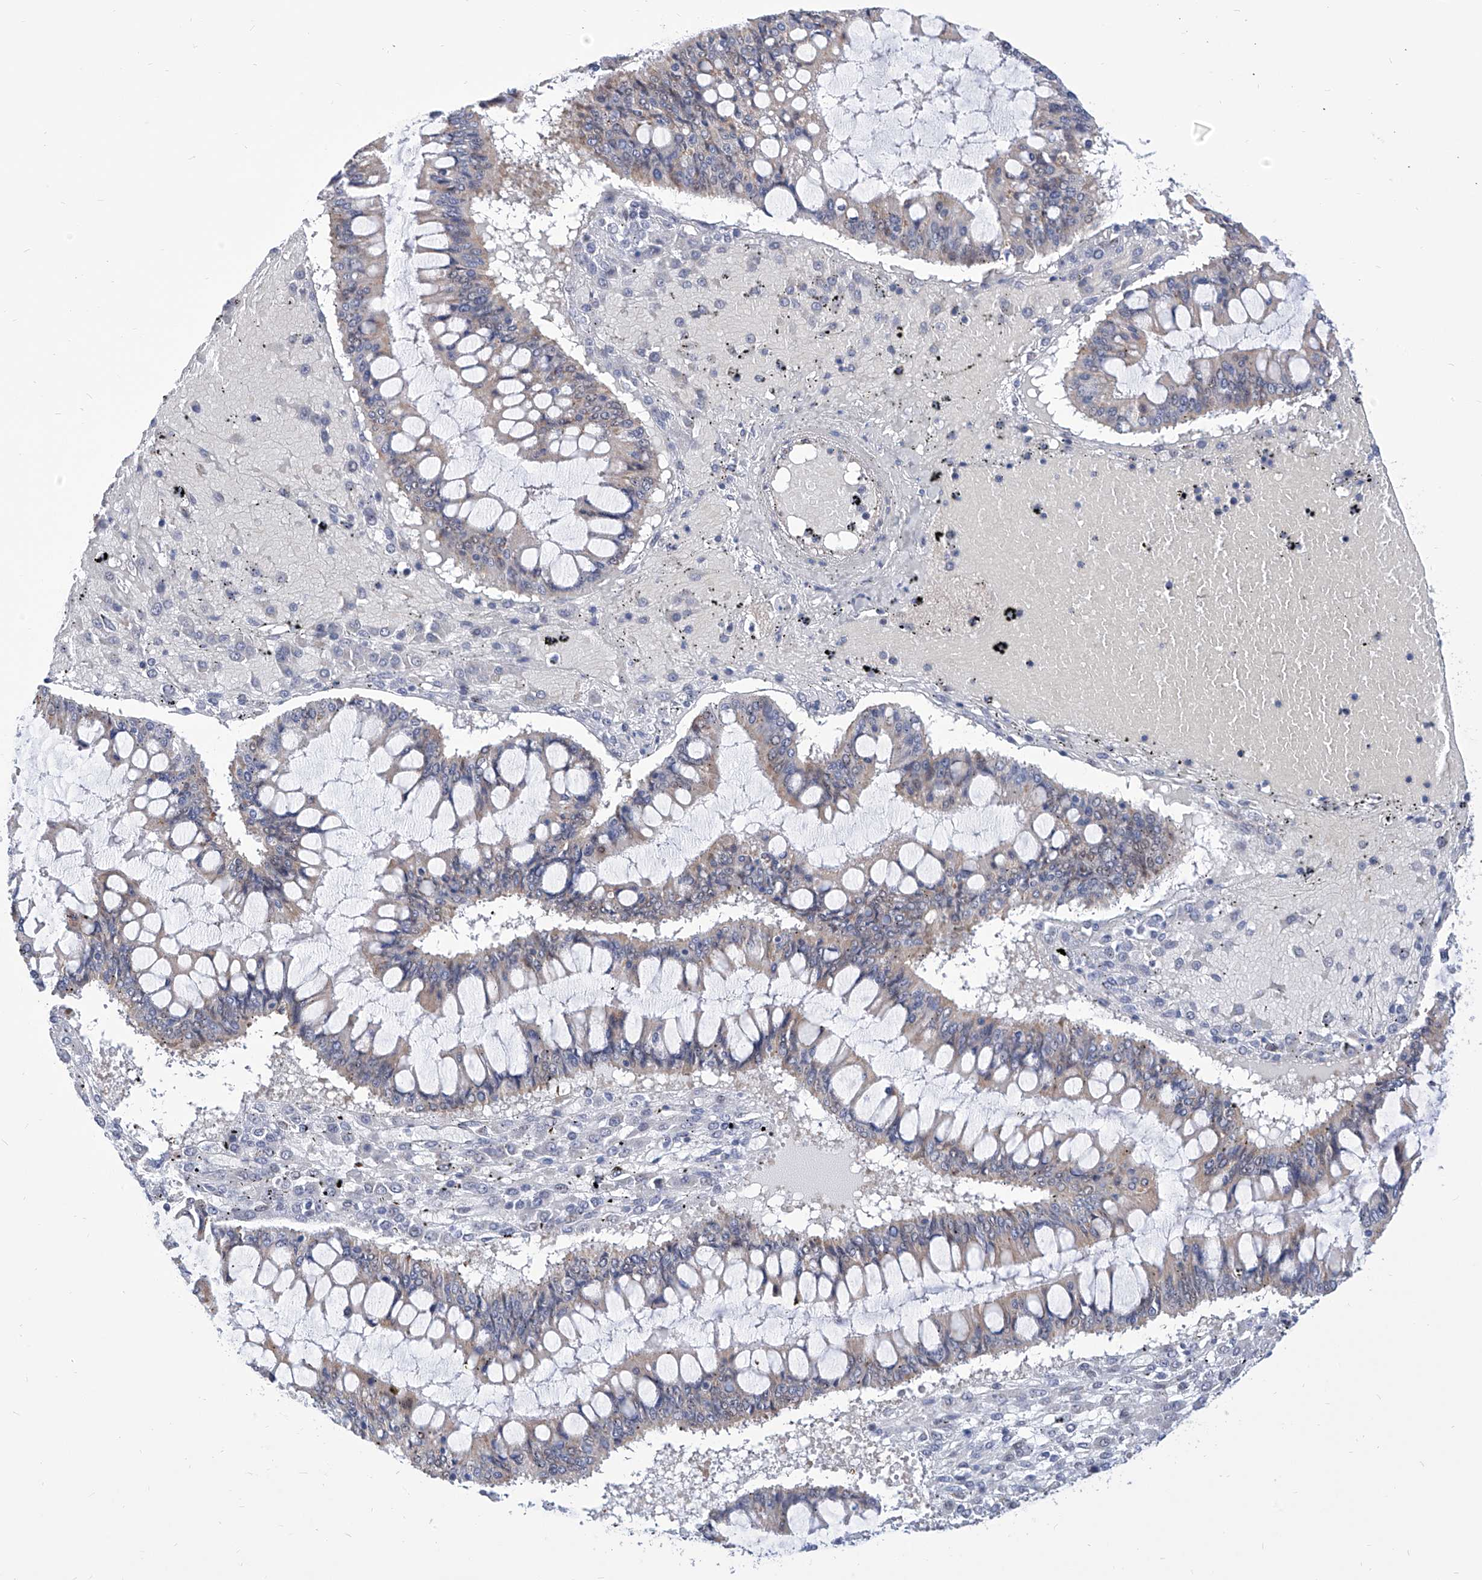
{"staining": {"intensity": "negative", "quantity": "none", "location": "none"}, "tissue": "ovarian cancer", "cell_type": "Tumor cells", "image_type": "cancer", "snomed": [{"axis": "morphology", "description": "Cystadenocarcinoma, mucinous, NOS"}, {"axis": "topography", "description": "Ovary"}], "caption": "Micrograph shows no protein expression in tumor cells of ovarian cancer (mucinous cystadenocarcinoma) tissue. (DAB (3,3'-diaminobenzidine) IHC with hematoxylin counter stain).", "gene": "SART1", "patient": {"sex": "female", "age": 73}}